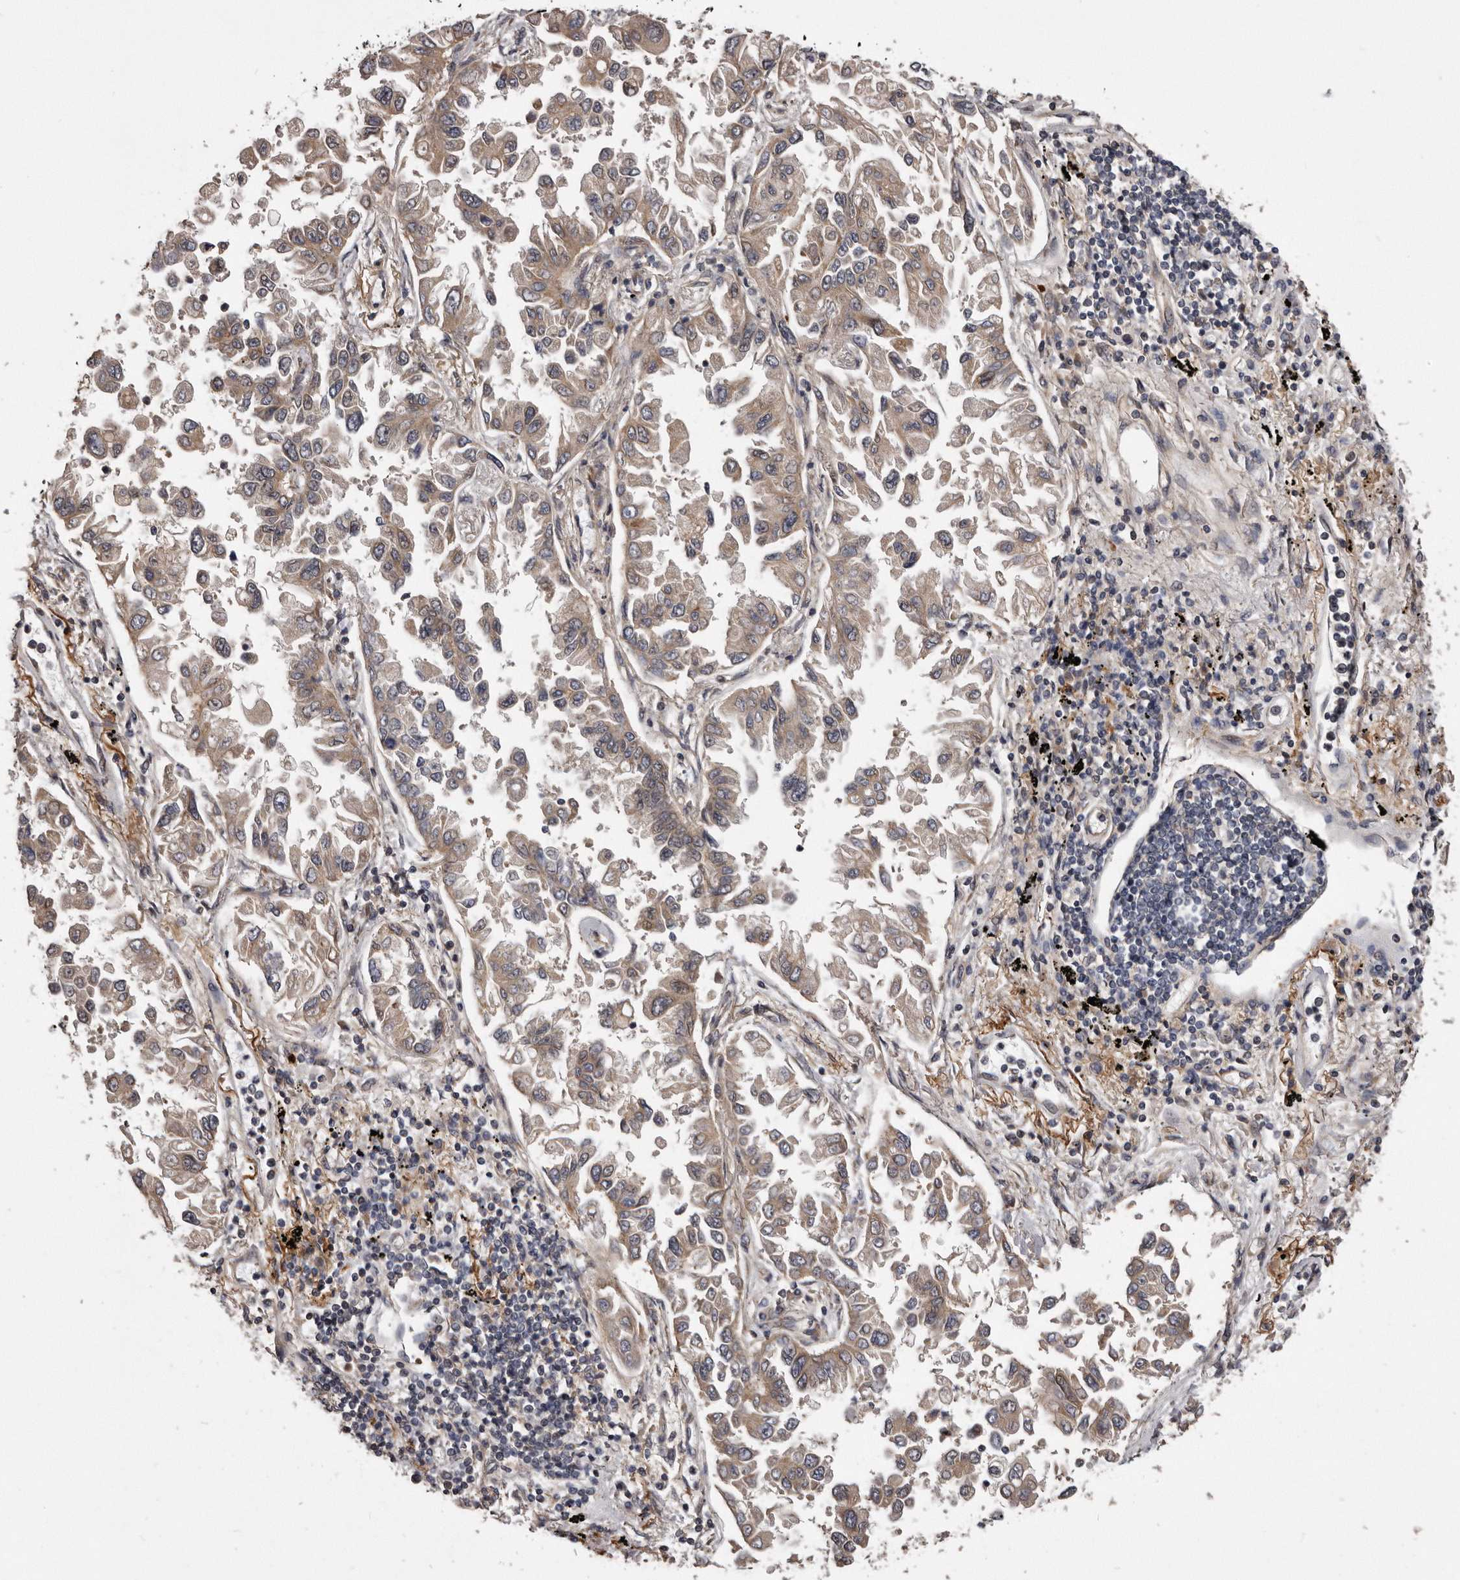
{"staining": {"intensity": "weak", "quantity": ">75%", "location": "cytoplasmic/membranous"}, "tissue": "lung cancer", "cell_type": "Tumor cells", "image_type": "cancer", "snomed": [{"axis": "morphology", "description": "Adenocarcinoma, NOS"}, {"axis": "topography", "description": "Lung"}], "caption": "Lung cancer (adenocarcinoma) stained with IHC displays weak cytoplasmic/membranous expression in about >75% of tumor cells. (Stains: DAB in brown, nuclei in blue, Microscopy: brightfield microscopy at high magnification).", "gene": "ARMCX1", "patient": {"sex": "female", "age": 67}}